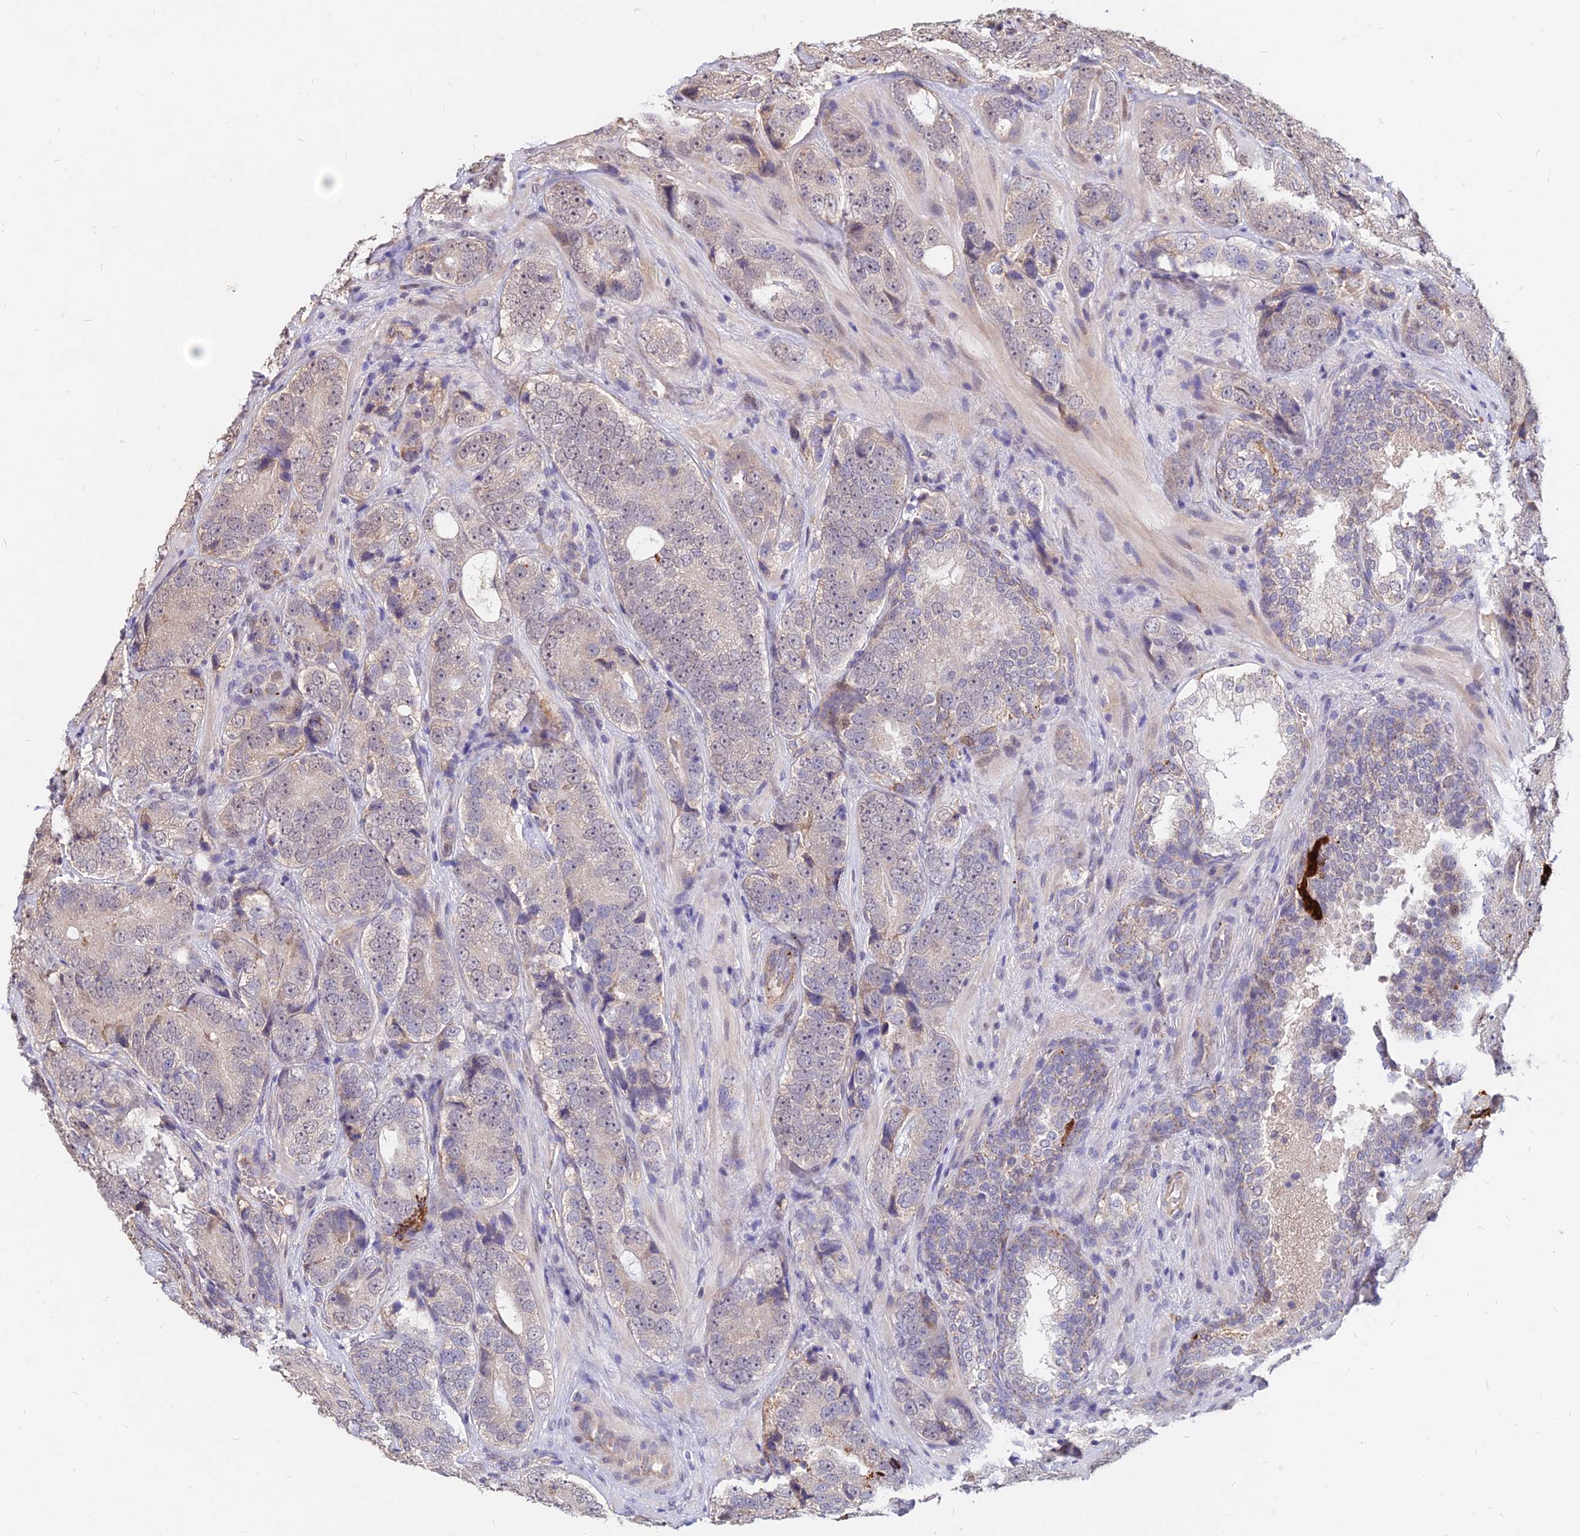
{"staining": {"intensity": "negative", "quantity": "none", "location": "none"}, "tissue": "prostate cancer", "cell_type": "Tumor cells", "image_type": "cancer", "snomed": [{"axis": "morphology", "description": "Adenocarcinoma, High grade"}, {"axis": "topography", "description": "Prostate"}], "caption": "Image shows no protein expression in tumor cells of prostate high-grade adenocarcinoma tissue.", "gene": "C11orf68", "patient": {"sex": "male", "age": 56}}